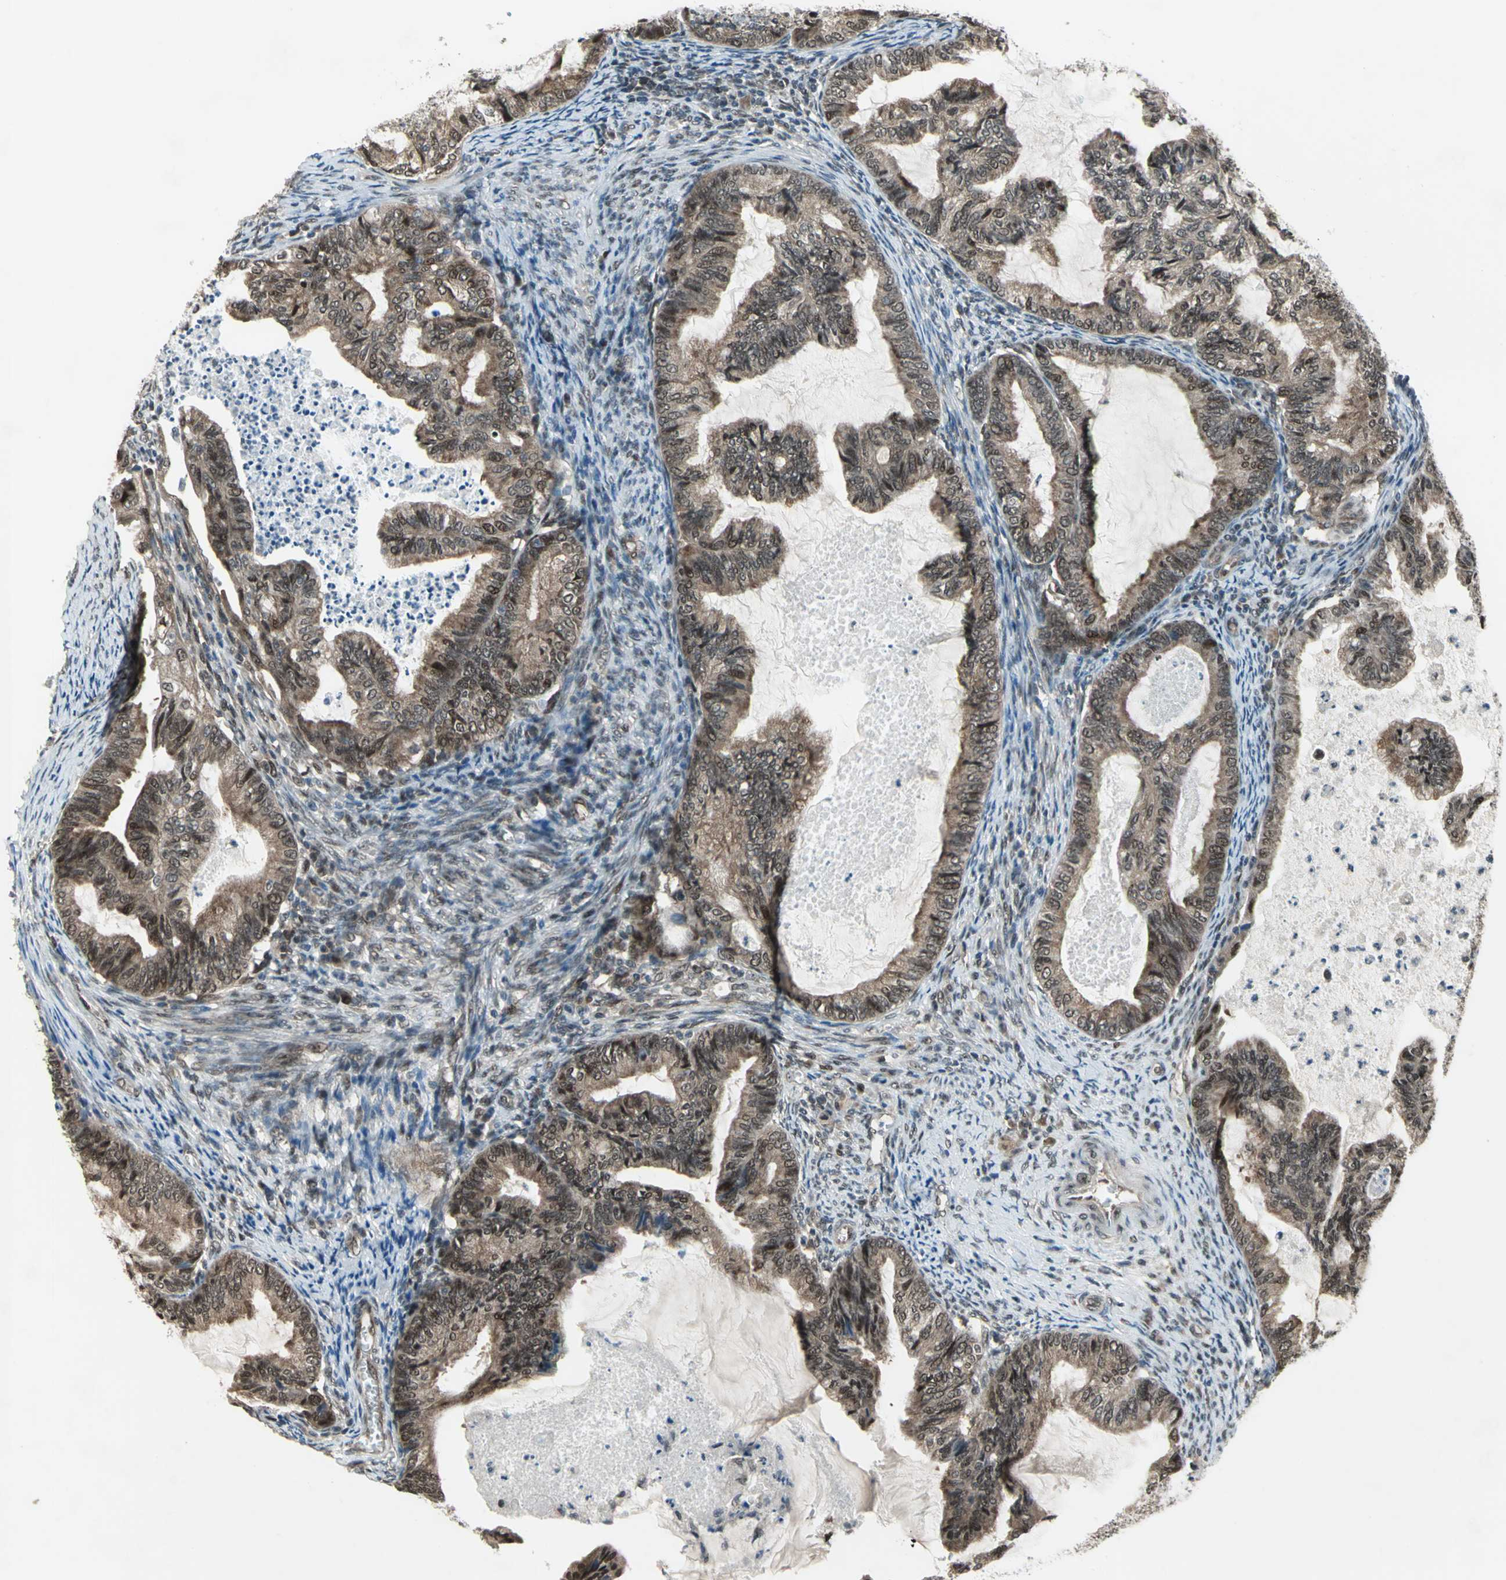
{"staining": {"intensity": "moderate", "quantity": ">75%", "location": "cytoplasmic/membranous,nuclear"}, "tissue": "cervical cancer", "cell_type": "Tumor cells", "image_type": "cancer", "snomed": [{"axis": "morphology", "description": "Normal tissue, NOS"}, {"axis": "morphology", "description": "Adenocarcinoma, NOS"}, {"axis": "topography", "description": "Cervix"}, {"axis": "topography", "description": "Endometrium"}], "caption": "Cervical cancer (adenocarcinoma) was stained to show a protein in brown. There is medium levels of moderate cytoplasmic/membranous and nuclear staining in about >75% of tumor cells.", "gene": "COPS5", "patient": {"sex": "female", "age": 86}}